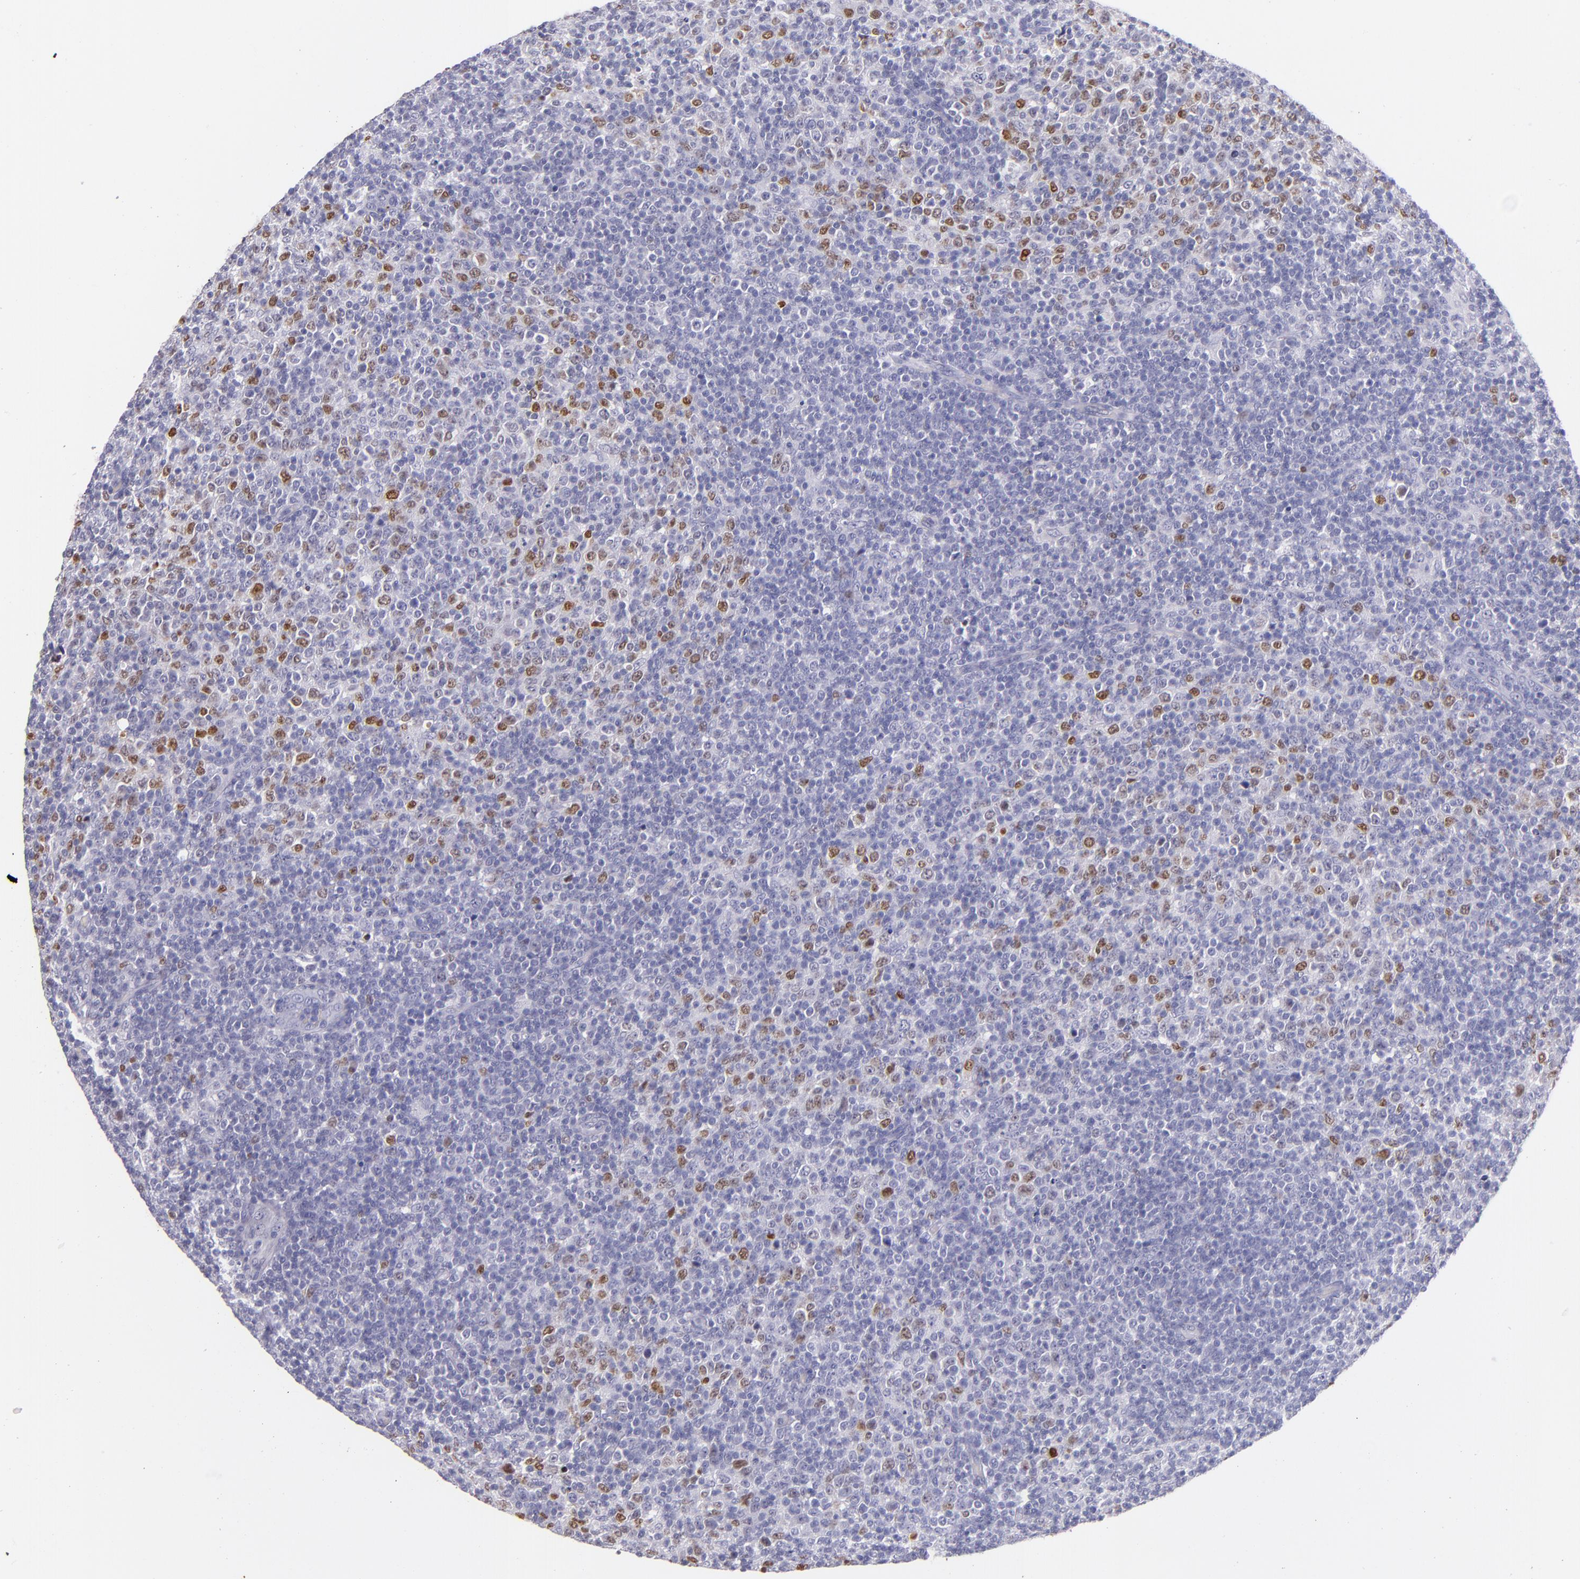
{"staining": {"intensity": "moderate", "quantity": "<25%", "location": "nuclear"}, "tissue": "lymphoma", "cell_type": "Tumor cells", "image_type": "cancer", "snomed": [{"axis": "morphology", "description": "Malignant lymphoma, non-Hodgkin's type, Low grade"}, {"axis": "topography", "description": "Lymph node"}], "caption": "A brown stain highlights moderate nuclear positivity of a protein in lymphoma tumor cells. Nuclei are stained in blue.", "gene": "IRF4", "patient": {"sex": "male", "age": 70}}